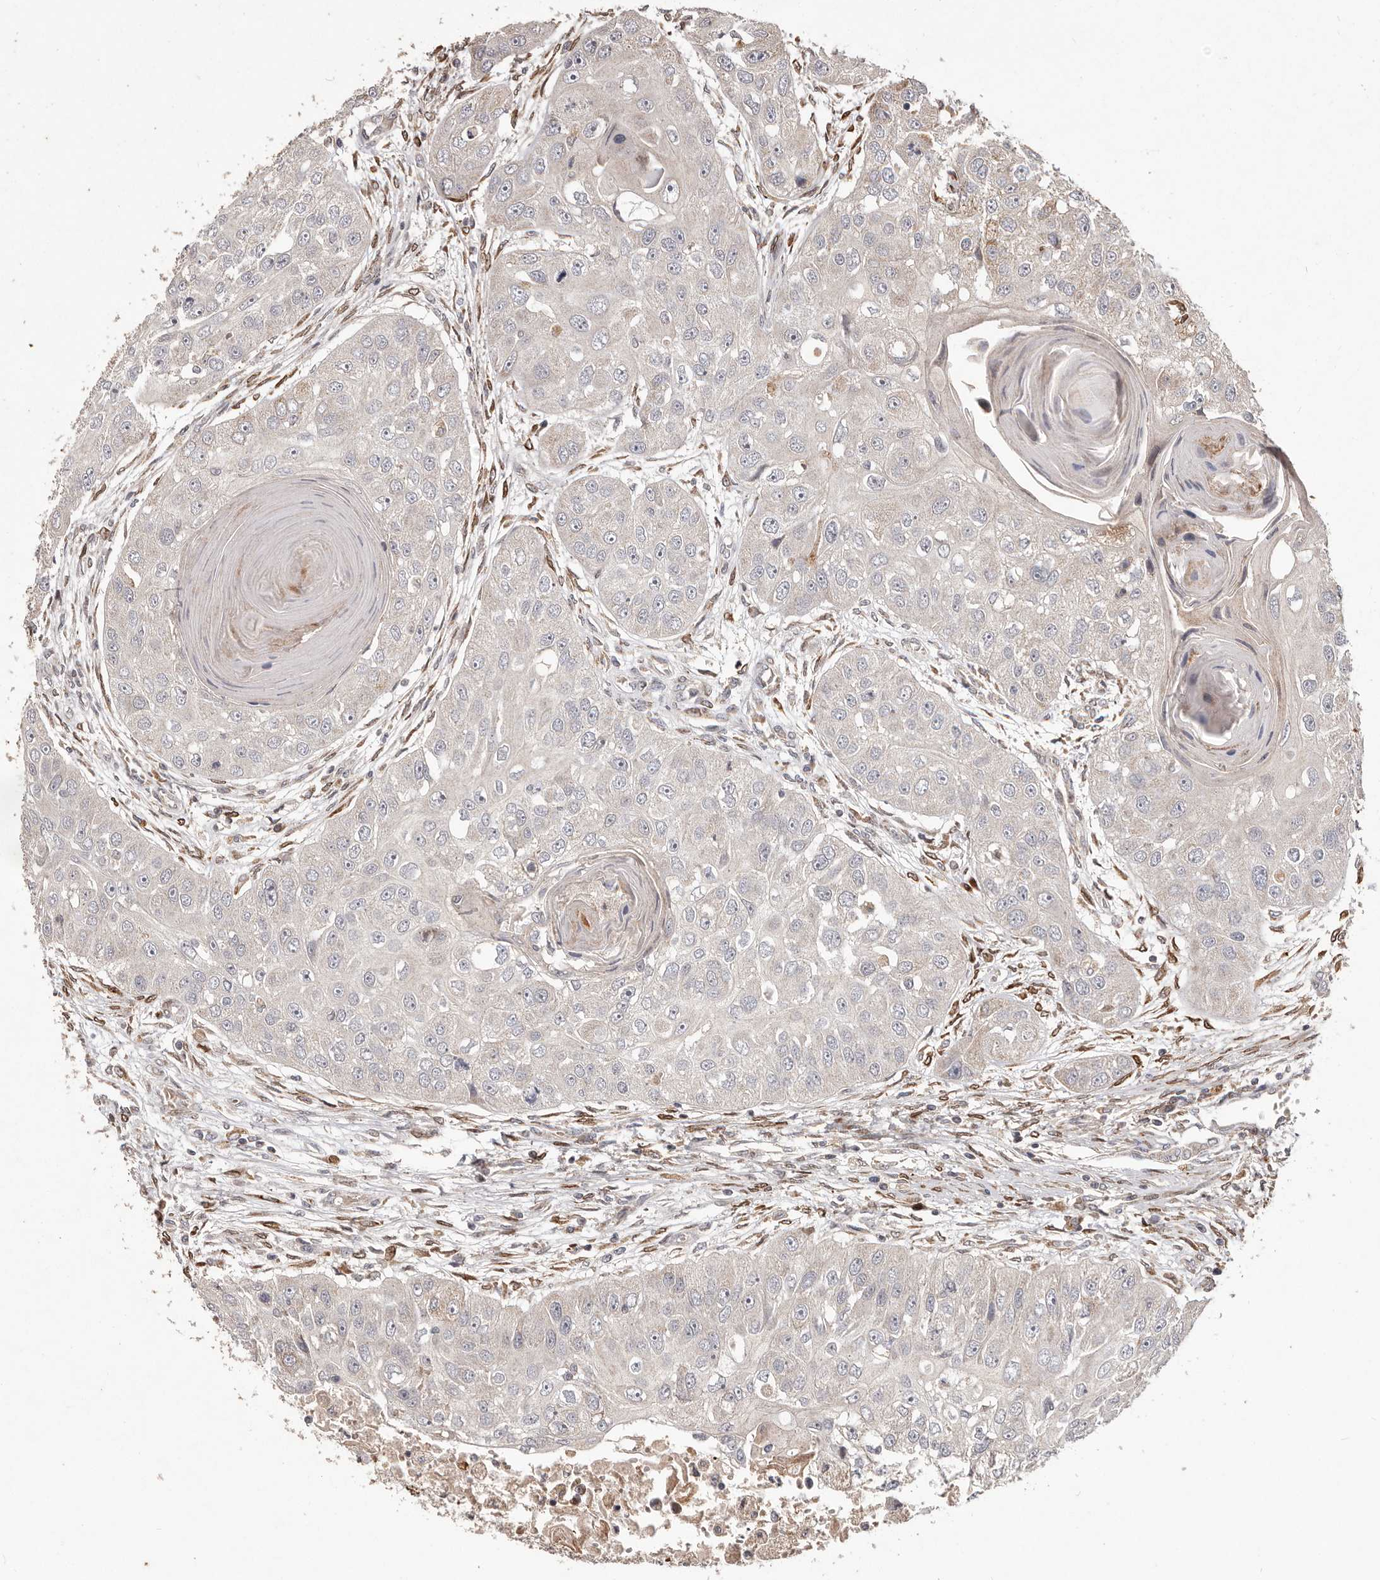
{"staining": {"intensity": "negative", "quantity": "none", "location": "none"}, "tissue": "head and neck cancer", "cell_type": "Tumor cells", "image_type": "cancer", "snomed": [{"axis": "morphology", "description": "Normal tissue, NOS"}, {"axis": "morphology", "description": "Squamous cell carcinoma, NOS"}, {"axis": "topography", "description": "Skeletal muscle"}, {"axis": "topography", "description": "Head-Neck"}], "caption": "The immunohistochemistry (IHC) histopathology image has no significant positivity in tumor cells of squamous cell carcinoma (head and neck) tissue.", "gene": "PLOD2", "patient": {"sex": "male", "age": 51}}